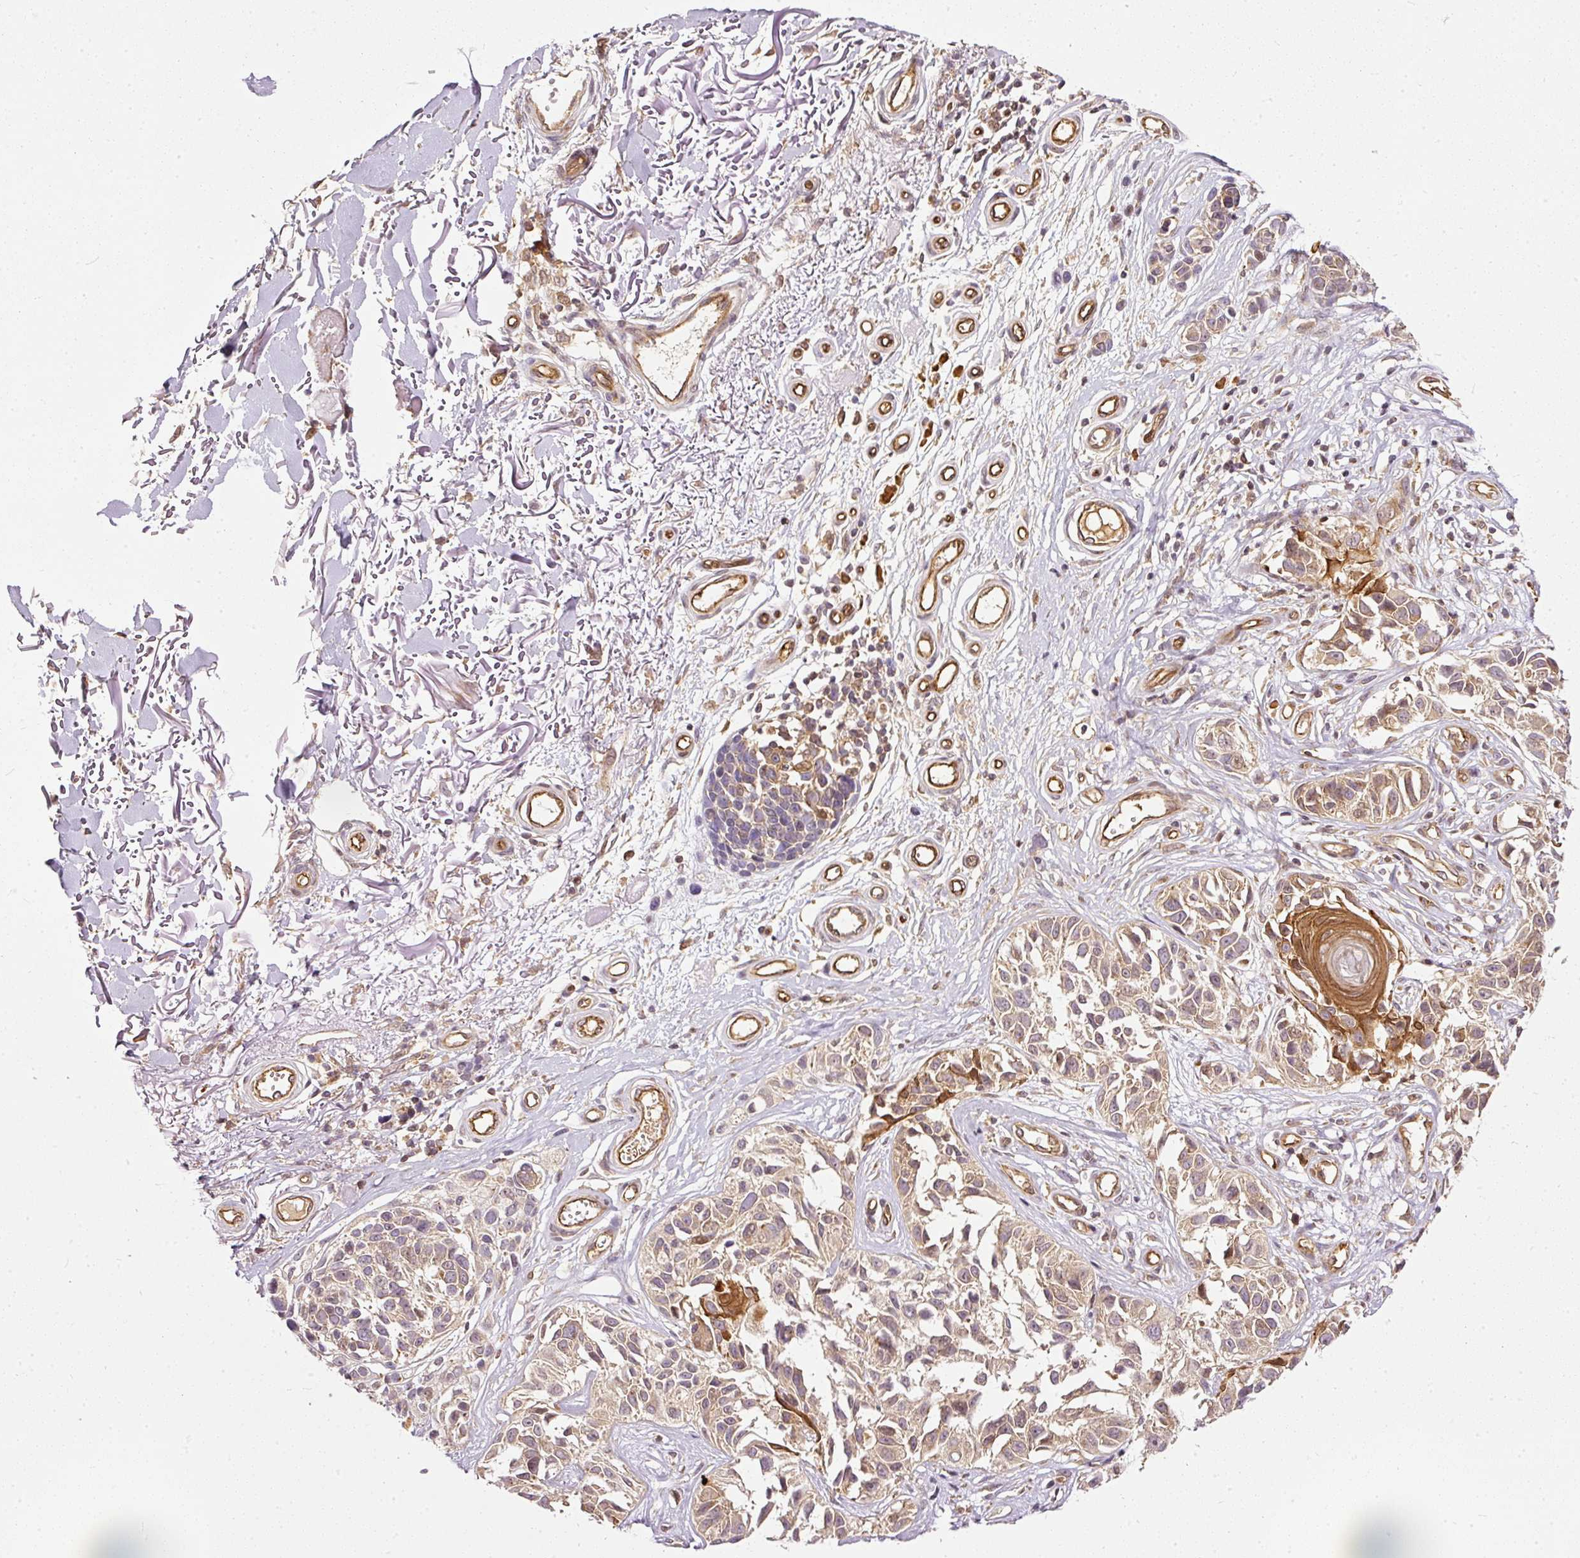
{"staining": {"intensity": "weak", "quantity": "25%-75%", "location": "cytoplasmic/membranous"}, "tissue": "melanoma", "cell_type": "Tumor cells", "image_type": "cancer", "snomed": [{"axis": "morphology", "description": "Malignant melanoma, NOS"}, {"axis": "topography", "description": "Skin"}], "caption": "DAB immunohistochemical staining of human melanoma exhibits weak cytoplasmic/membranous protein expression in approximately 25%-75% of tumor cells. (DAB (3,3'-diaminobenzidine) IHC, brown staining for protein, blue staining for nuclei).", "gene": "MIF4GD", "patient": {"sex": "male", "age": 73}}